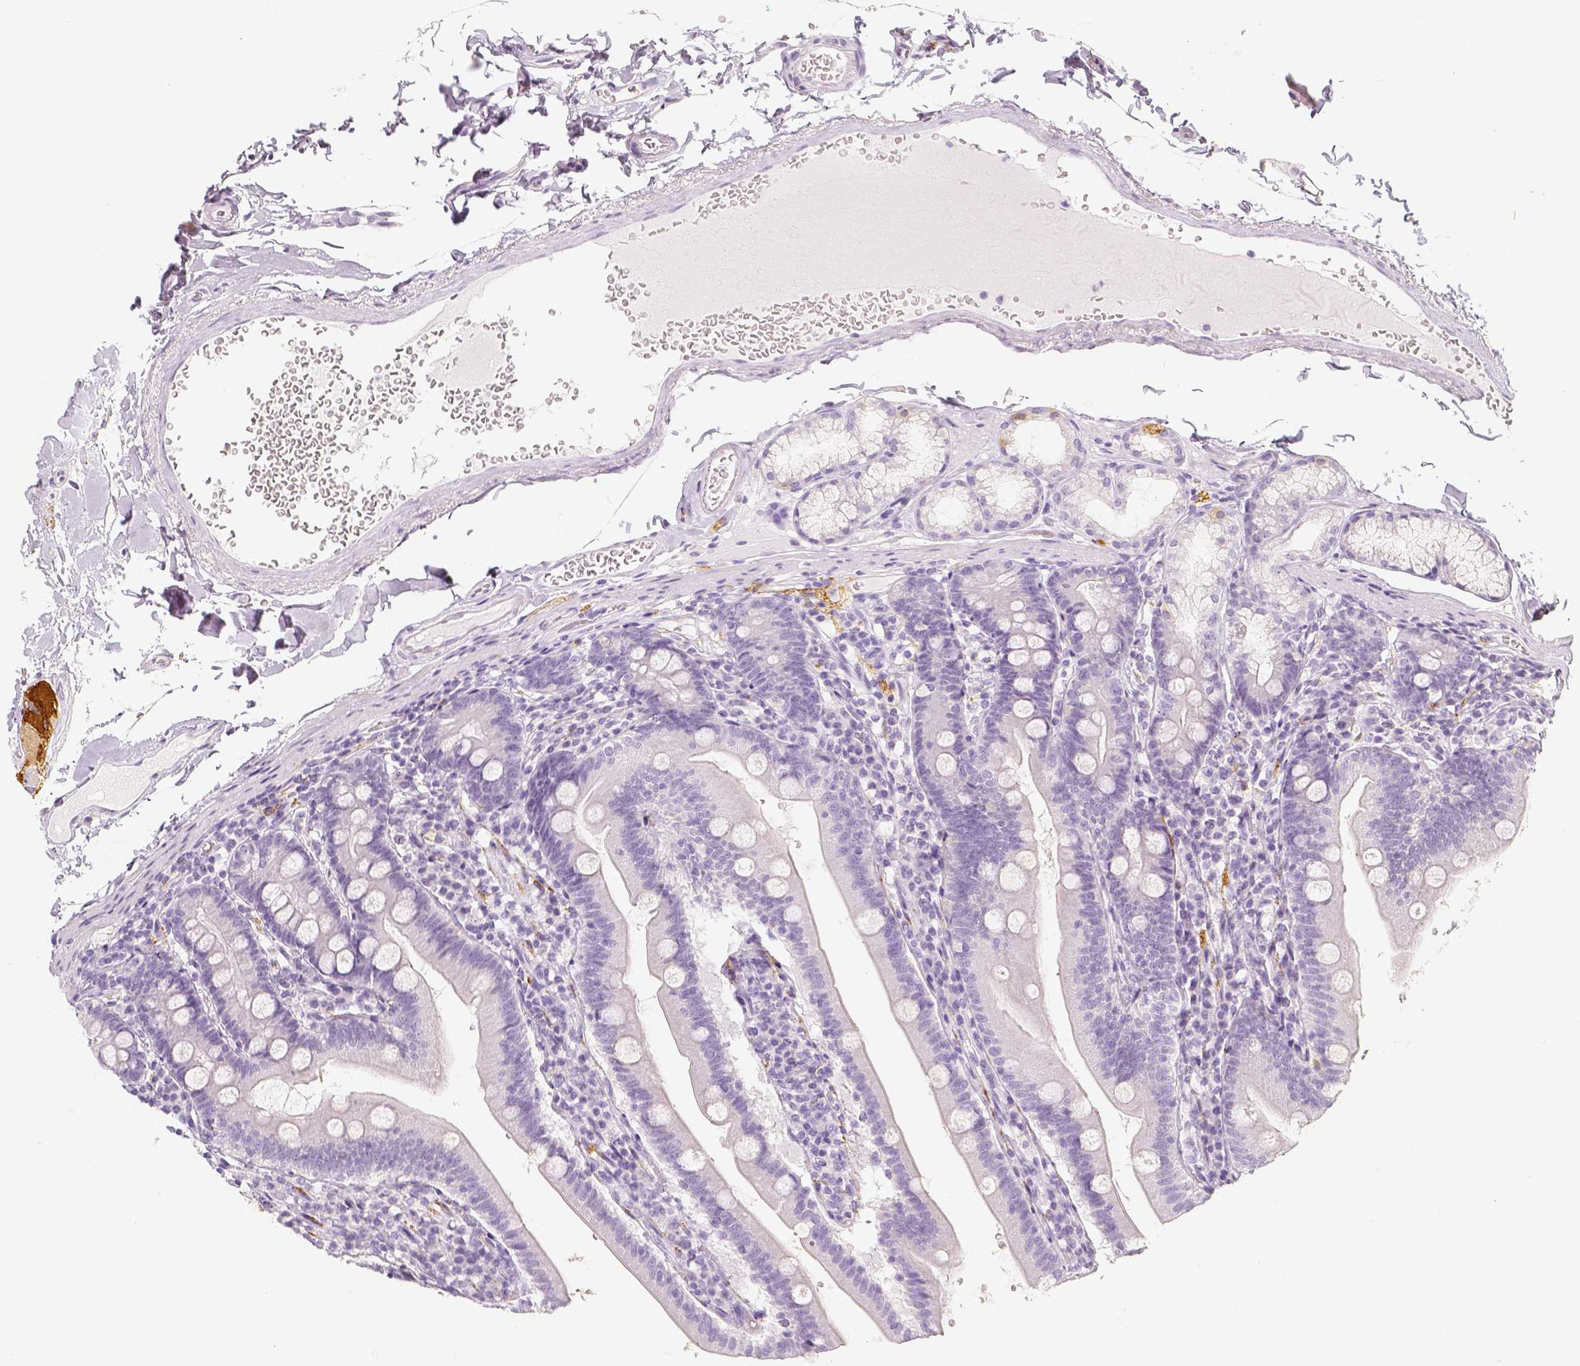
{"staining": {"intensity": "negative", "quantity": "none", "location": "none"}, "tissue": "duodenum", "cell_type": "Glandular cells", "image_type": "normal", "snomed": [{"axis": "morphology", "description": "Normal tissue, NOS"}, {"axis": "topography", "description": "Duodenum"}], "caption": "A histopathology image of duodenum stained for a protein exhibits no brown staining in glandular cells.", "gene": "NECAB2", "patient": {"sex": "female", "age": 67}}